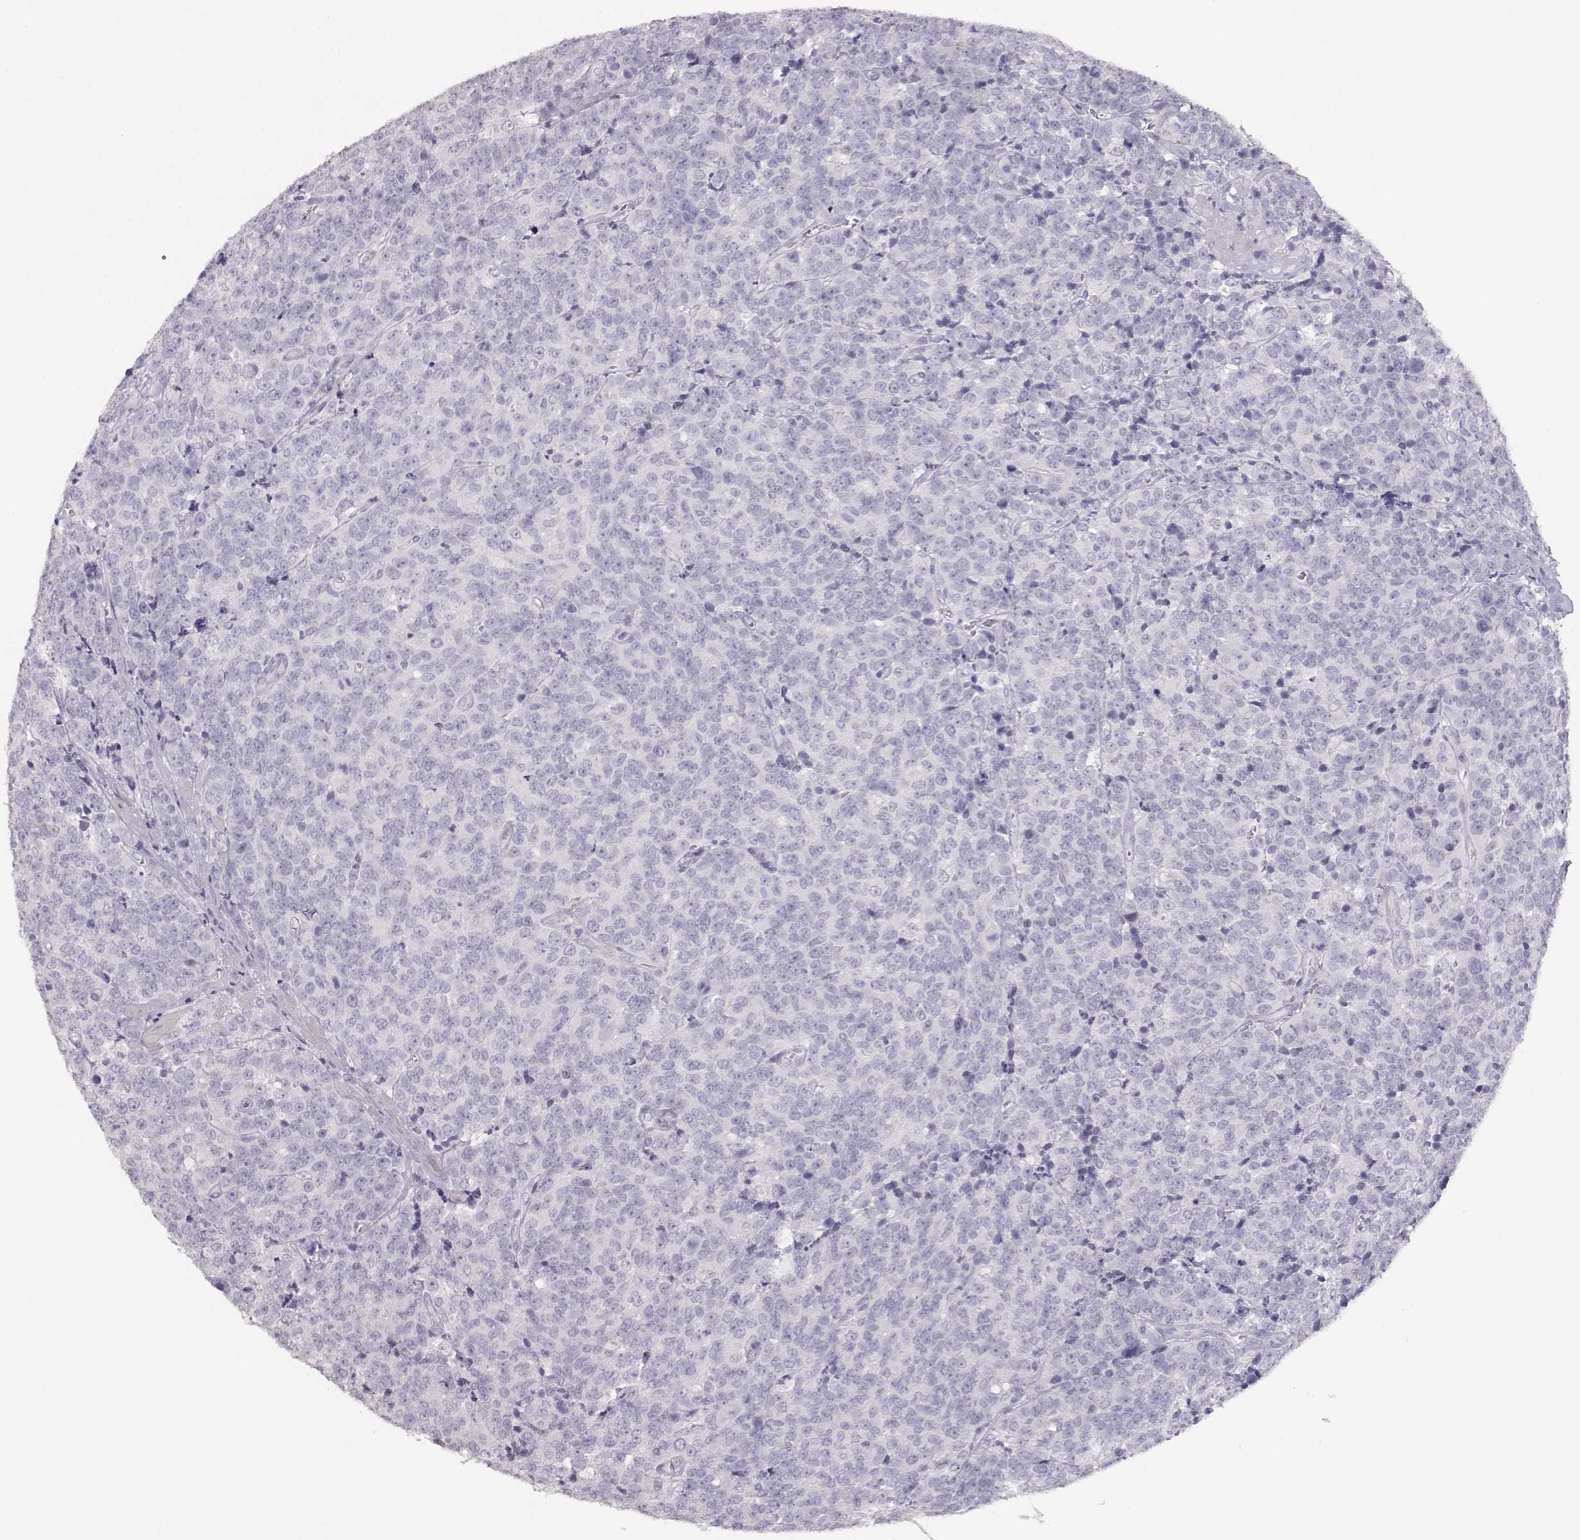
{"staining": {"intensity": "negative", "quantity": "none", "location": "none"}, "tissue": "prostate cancer", "cell_type": "Tumor cells", "image_type": "cancer", "snomed": [{"axis": "morphology", "description": "Adenocarcinoma, NOS"}, {"axis": "topography", "description": "Prostate"}], "caption": "This image is of prostate cancer stained with immunohistochemistry to label a protein in brown with the nuclei are counter-stained blue. There is no staining in tumor cells.", "gene": "TKTL1", "patient": {"sex": "male", "age": 67}}